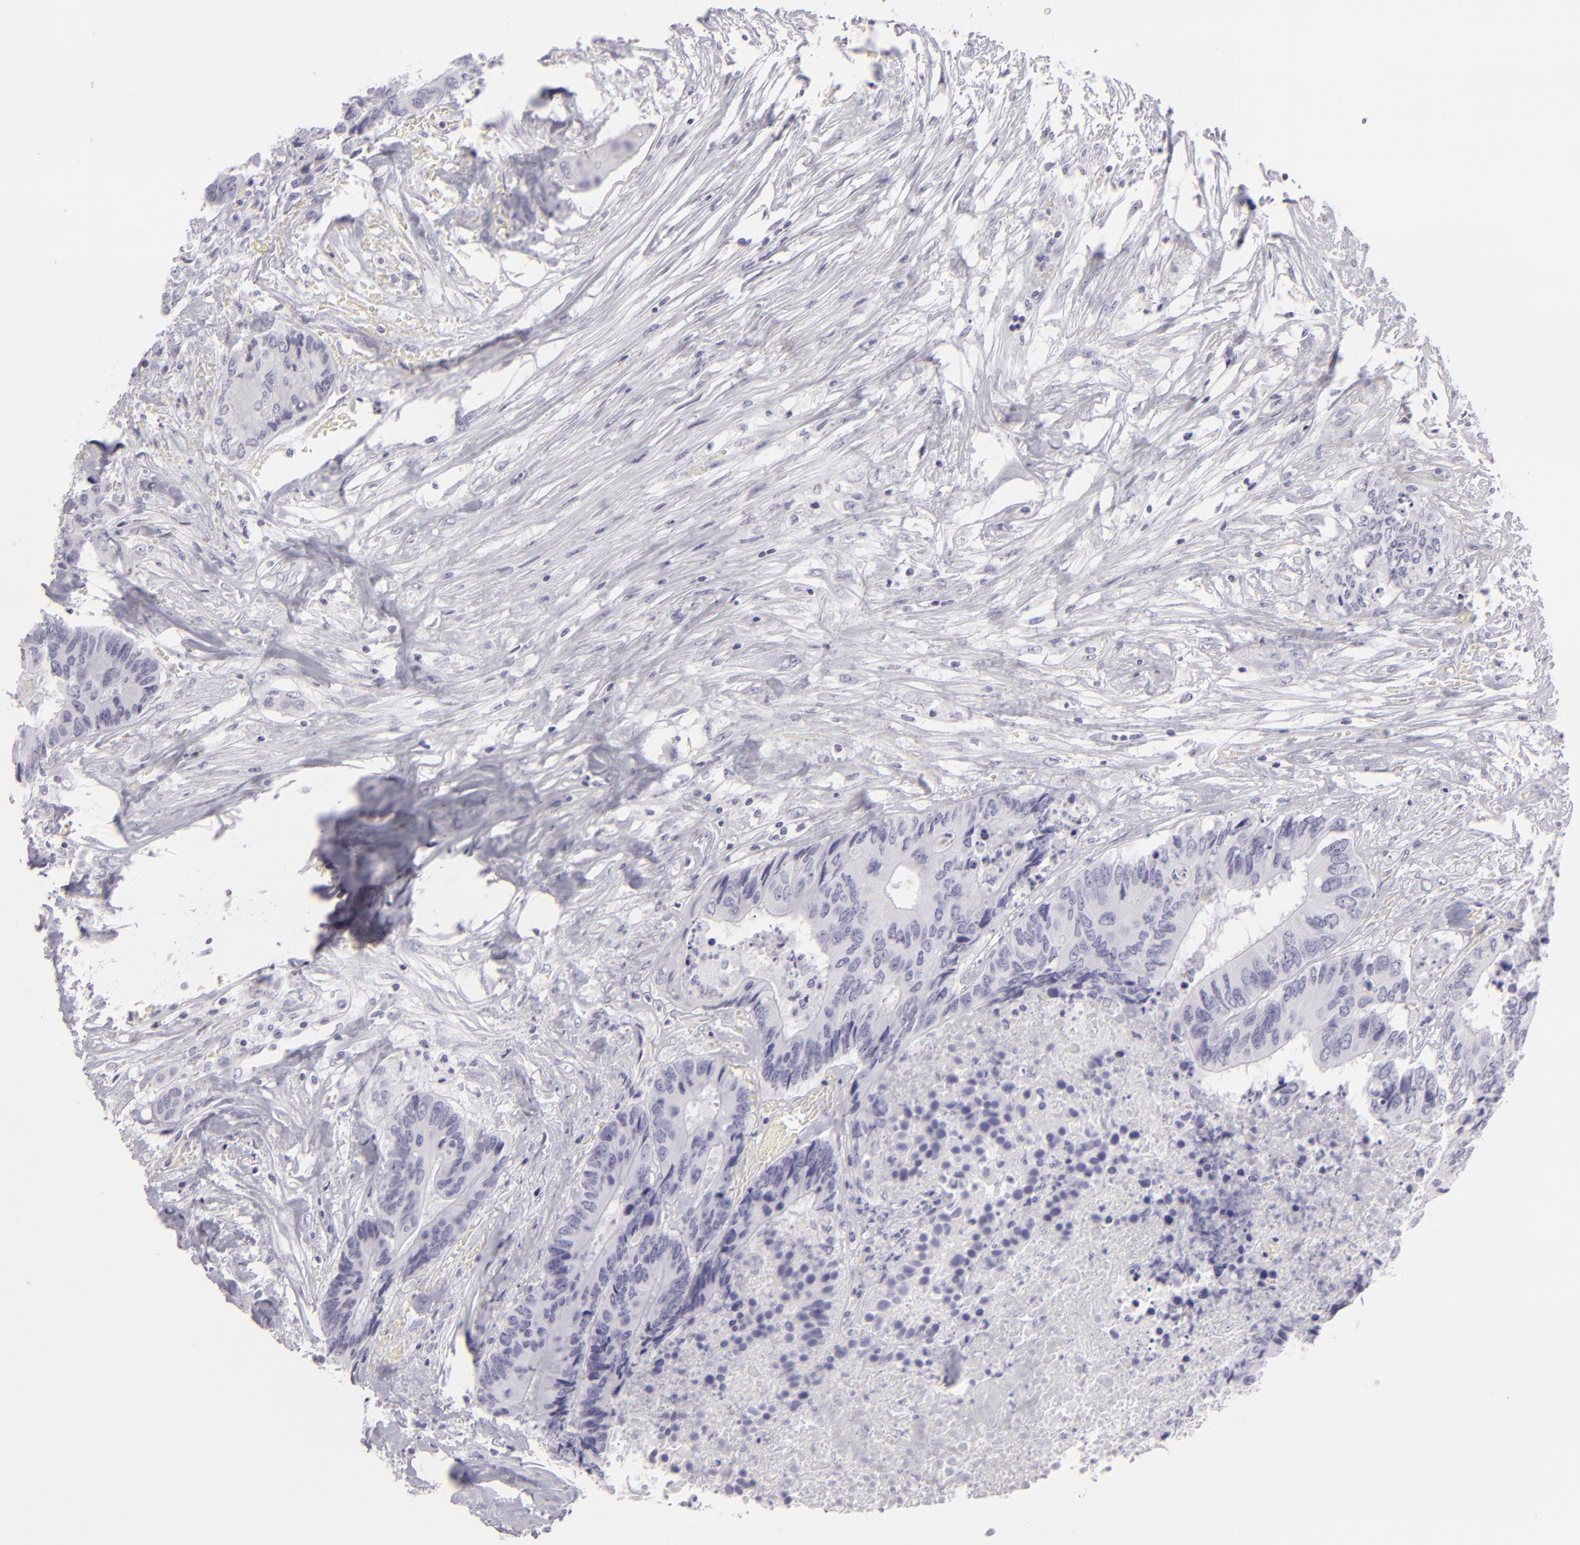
{"staining": {"intensity": "negative", "quantity": "none", "location": "none"}, "tissue": "colorectal cancer", "cell_type": "Tumor cells", "image_type": "cancer", "snomed": [{"axis": "morphology", "description": "Adenocarcinoma, NOS"}, {"axis": "topography", "description": "Rectum"}], "caption": "Tumor cells are negative for brown protein staining in colorectal cancer.", "gene": "FLG", "patient": {"sex": "male", "age": 55}}